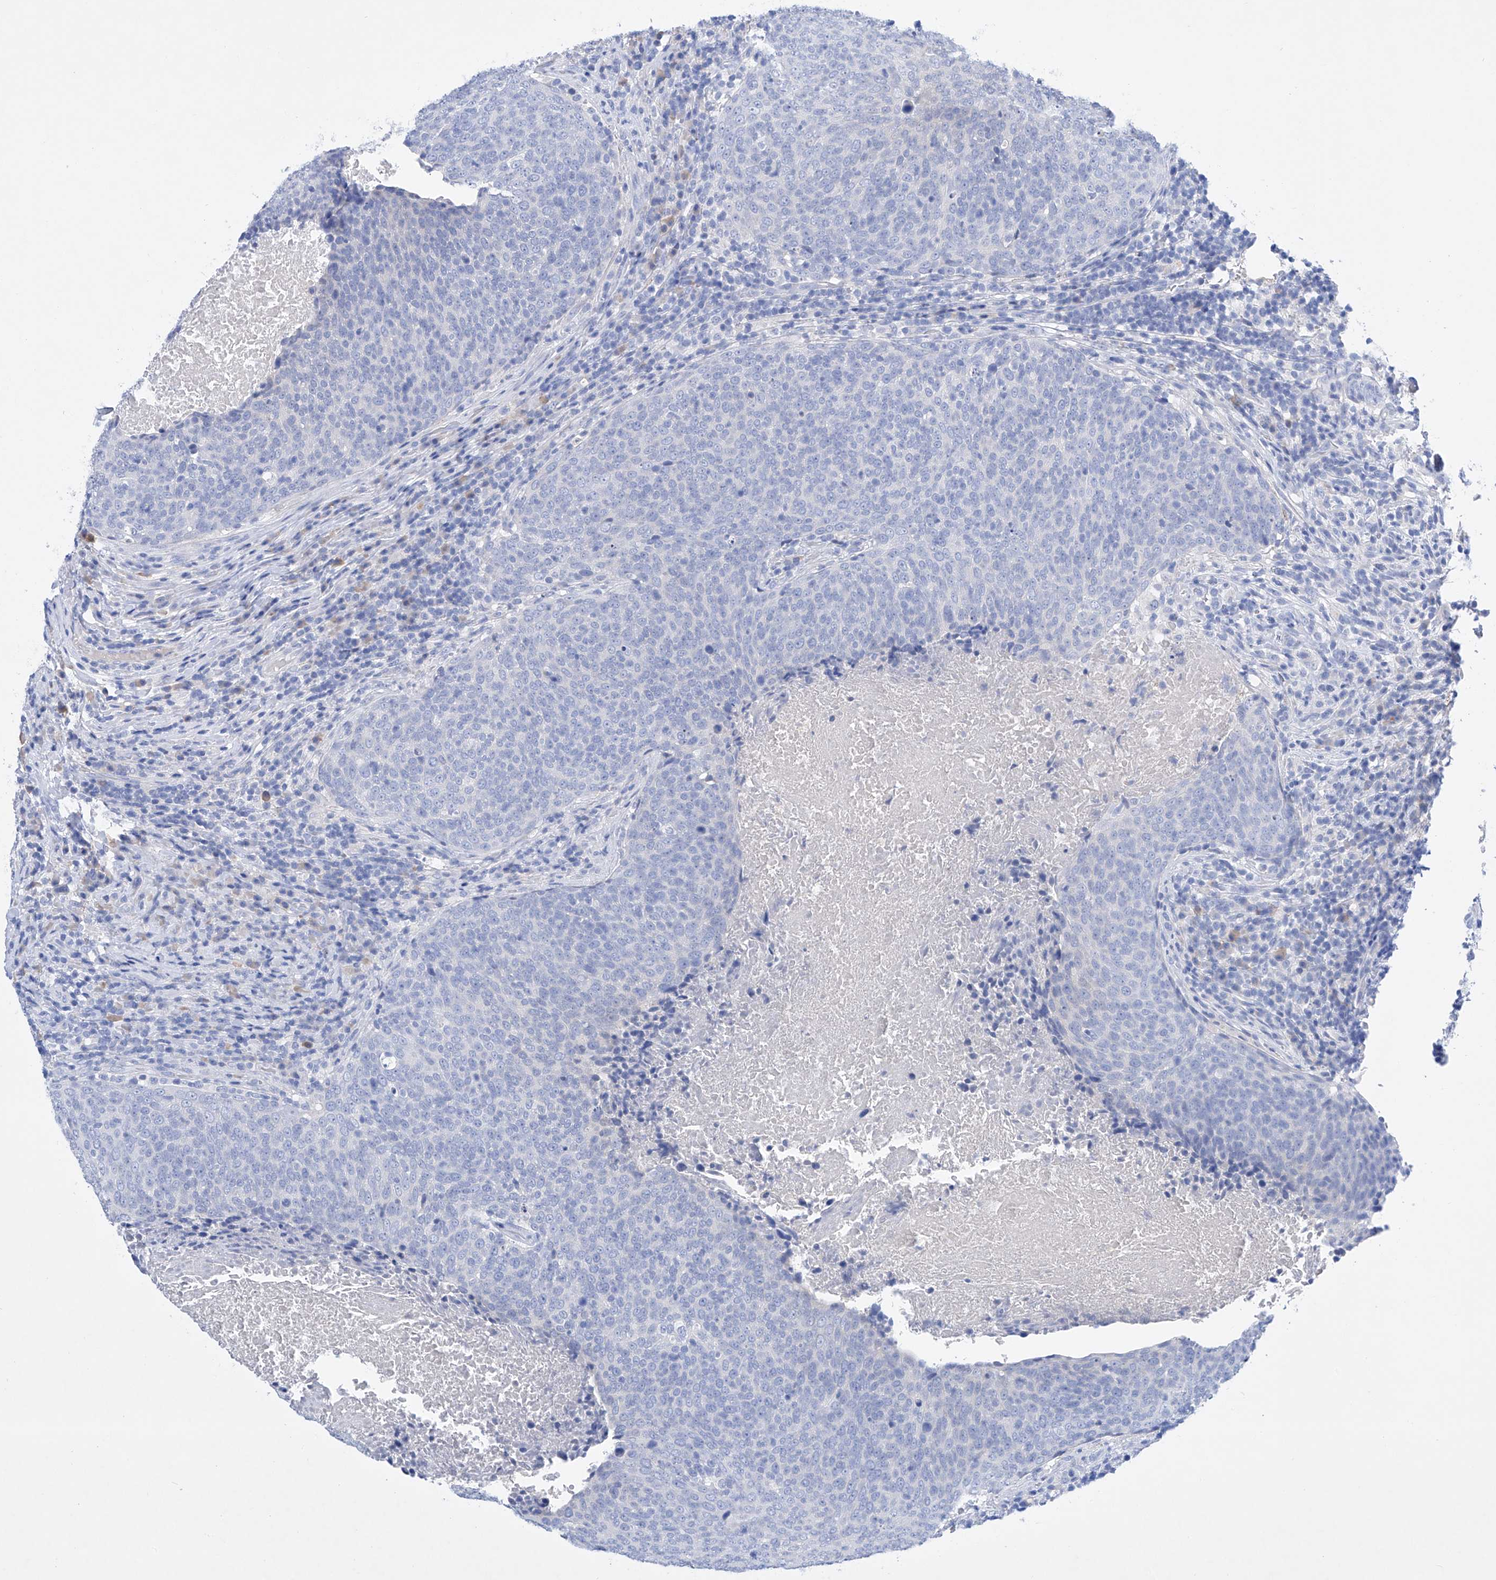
{"staining": {"intensity": "negative", "quantity": "none", "location": "none"}, "tissue": "head and neck cancer", "cell_type": "Tumor cells", "image_type": "cancer", "snomed": [{"axis": "morphology", "description": "Squamous cell carcinoma, NOS"}, {"axis": "morphology", "description": "Squamous cell carcinoma, metastatic, NOS"}, {"axis": "topography", "description": "Lymph node"}, {"axis": "topography", "description": "Head-Neck"}], "caption": "High power microscopy micrograph of an IHC histopathology image of head and neck cancer, revealing no significant expression in tumor cells.", "gene": "LURAP1", "patient": {"sex": "male", "age": 62}}